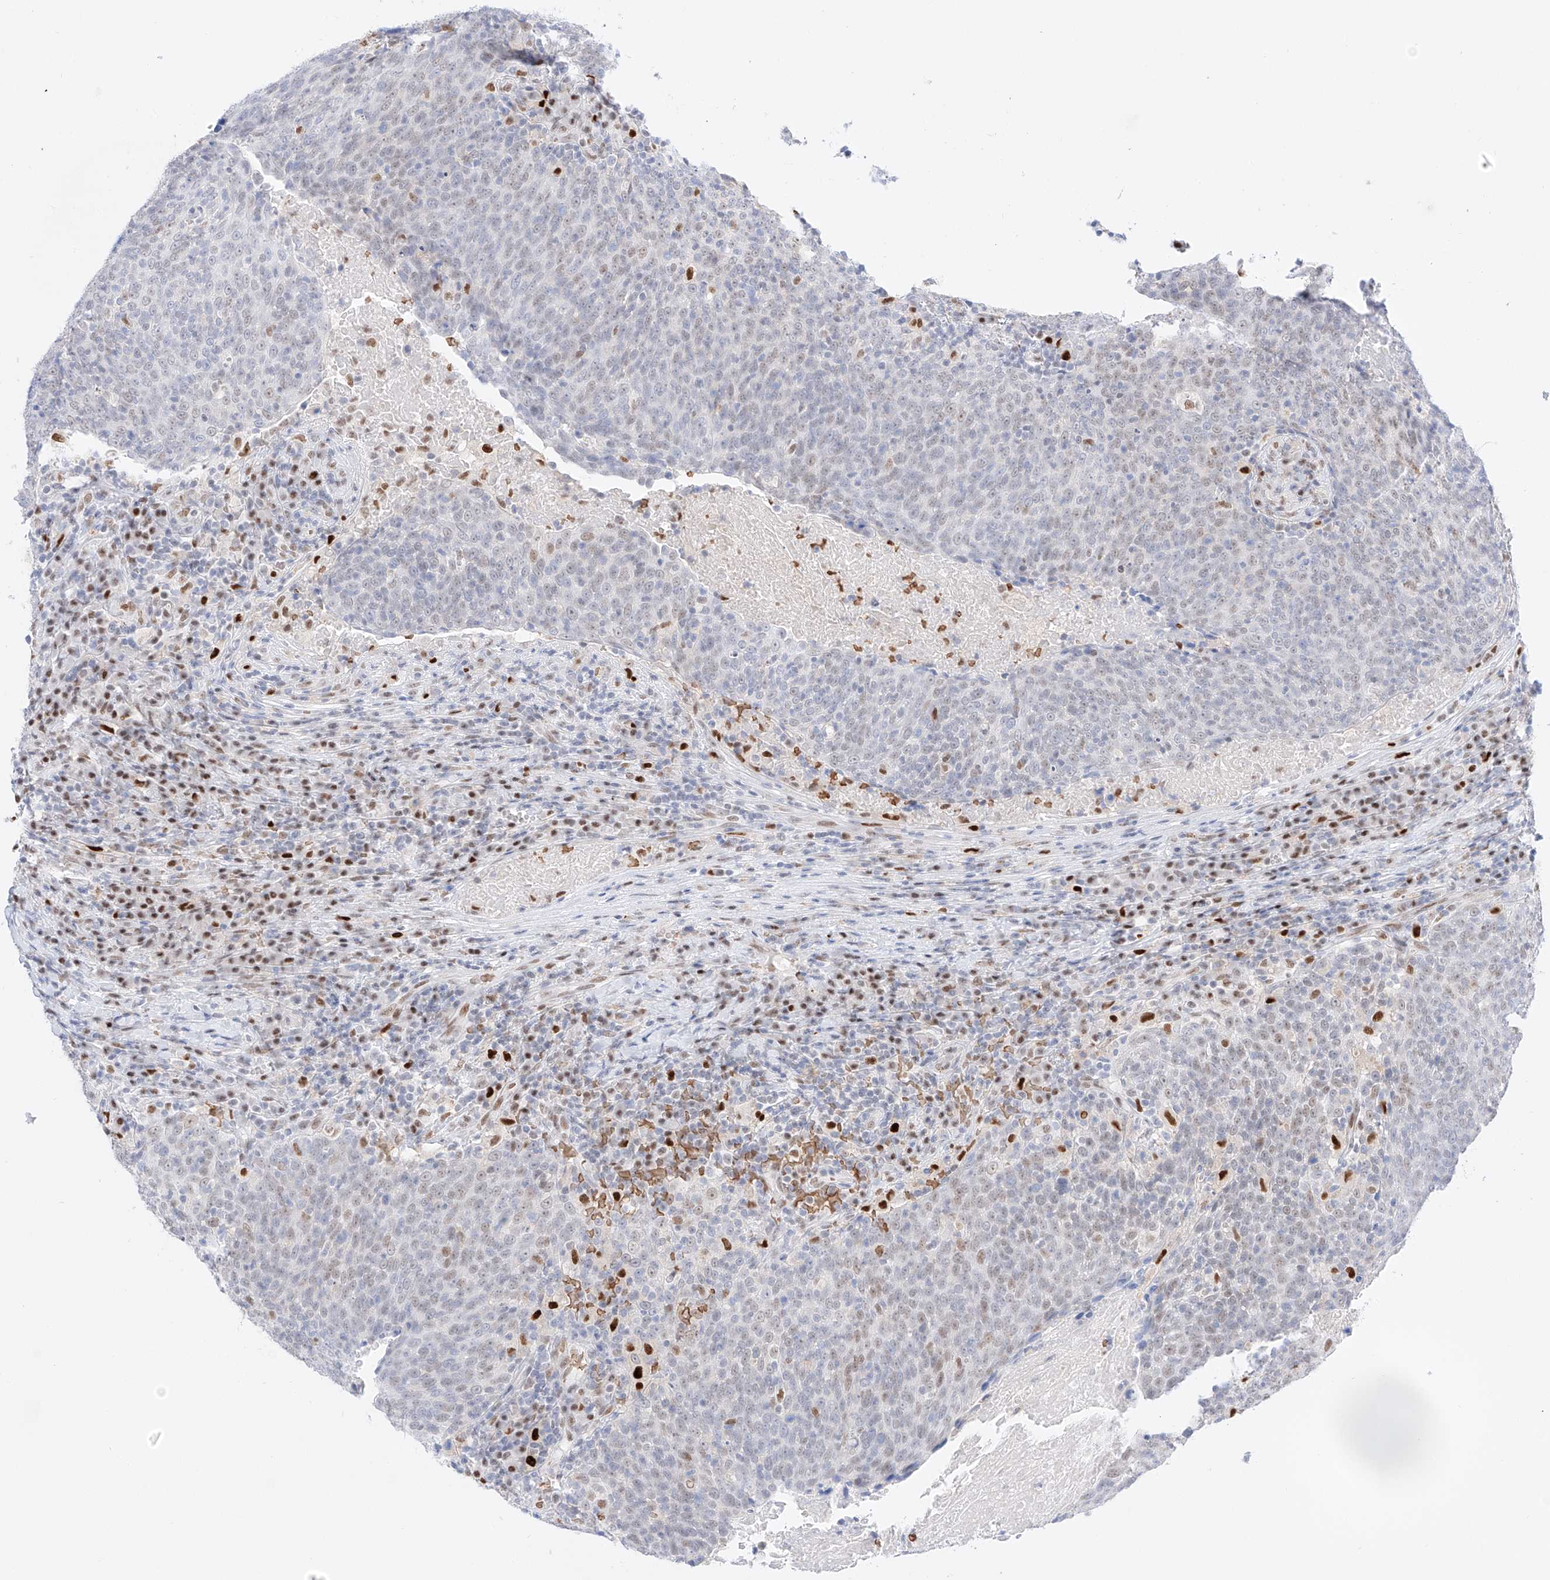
{"staining": {"intensity": "negative", "quantity": "none", "location": "none"}, "tissue": "head and neck cancer", "cell_type": "Tumor cells", "image_type": "cancer", "snomed": [{"axis": "morphology", "description": "Squamous cell carcinoma, NOS"}, {"axis": "morphology", "description": "Squamous cell carcinoma, metastatic, NOS"}, {"axis": "topography", "description": "Lymph node"}, {"axis": "topography", "description": "Head-Neck"}], "caption": "Protein analysis of squamous cell carcinoma (head and neck) exhibits no significant expression in tumor cells.", "gene": "APIP", "patient": {"sex": "male", "age": 62}}